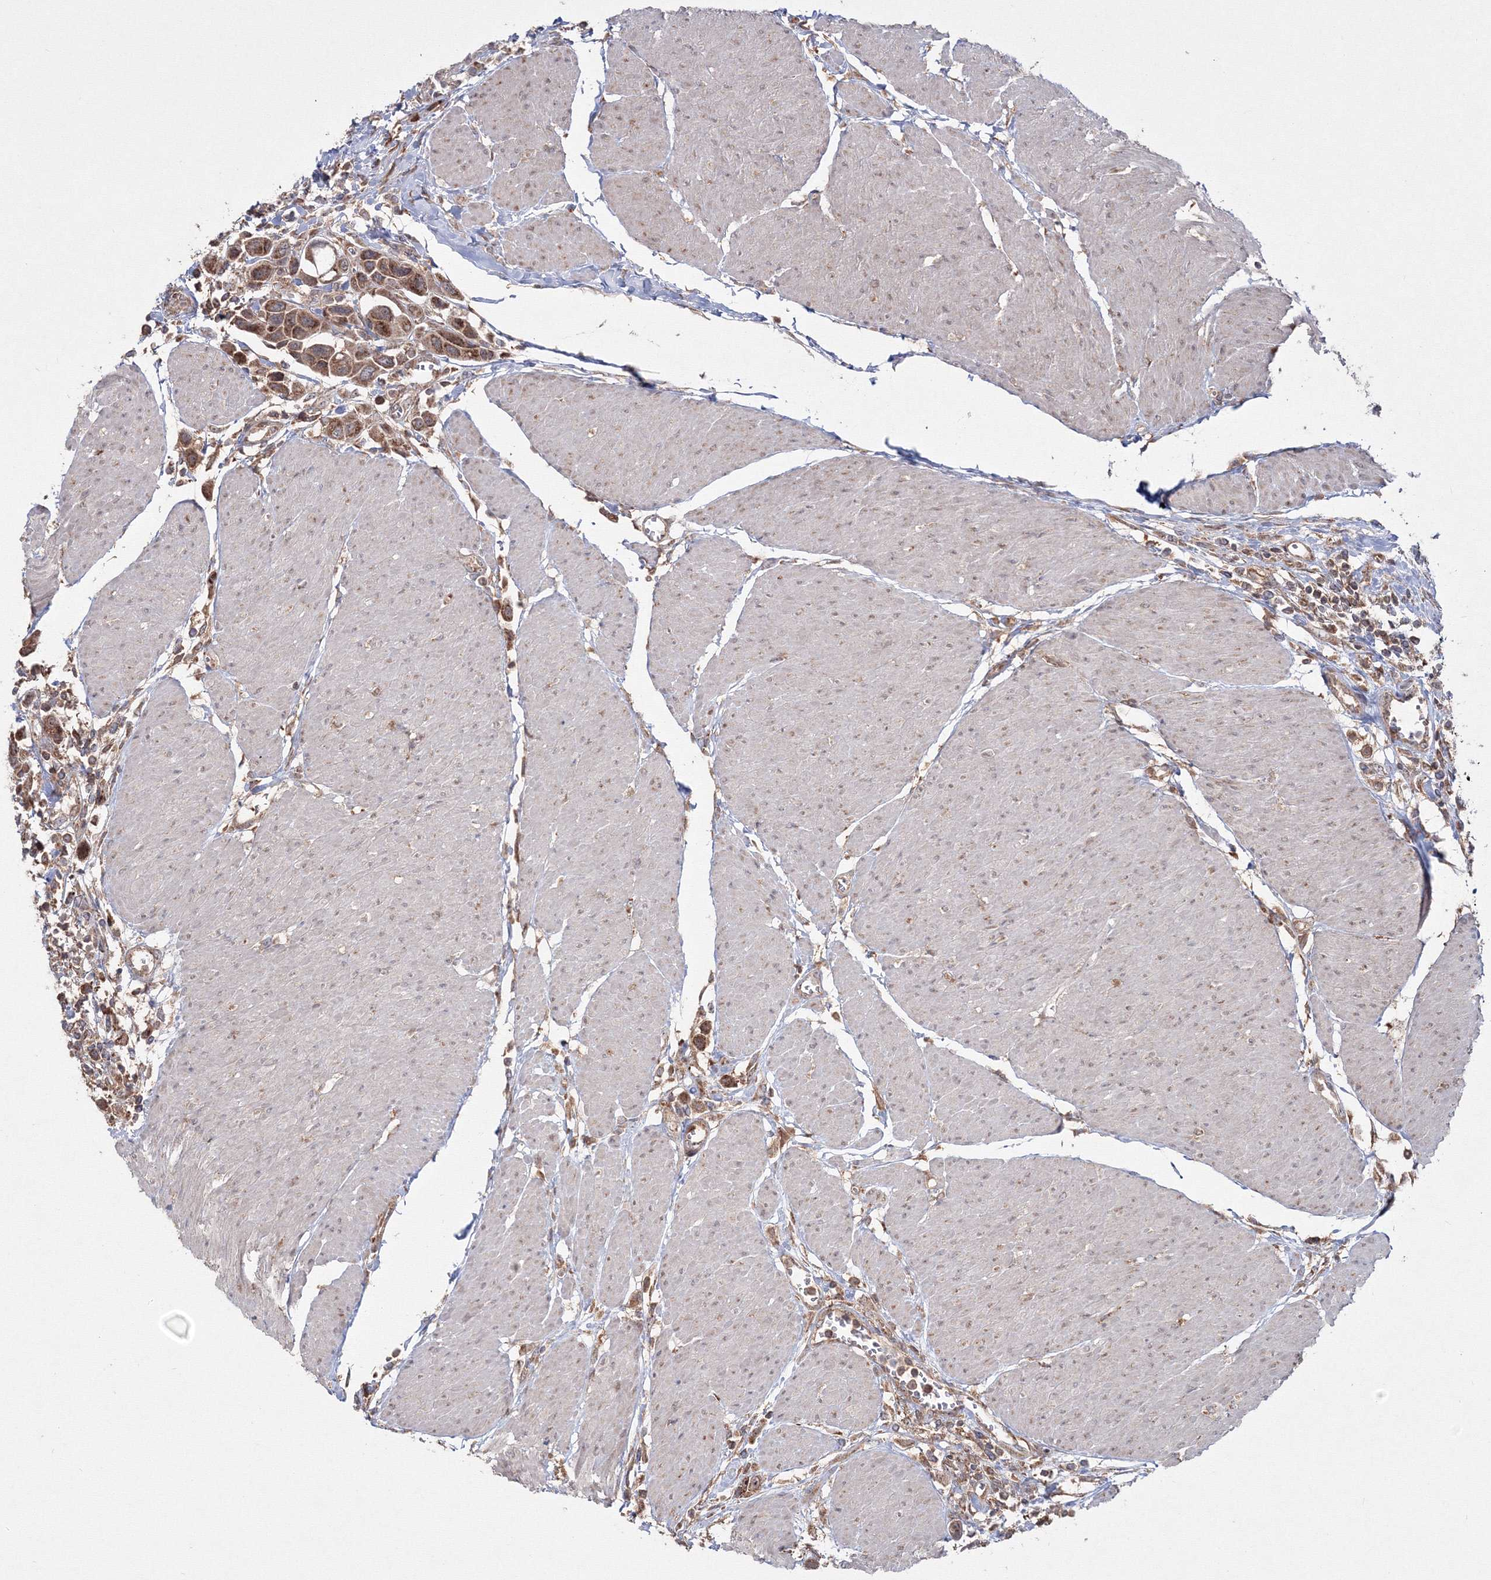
{"staining": {"intensity": "strong", "quantity": ">75%", "location": "cytoplasmic/membranous"}, "tissue": "urothelial cancer", "cell_type": "Tumor cells", "image_type": "cancer", "snomed": [{"axis": "morphology", "description": "Urothelial carcinoma, High grade"}, {"axis": "topography", "description": "Urinary bladder"}], "caption": "Tumor cells exhibit high levels of strong cytoplasmic/membranous expression in approximately >75% of cells in human urothelial cancer.", "gene": "PEX13", "patient": {"sex": "male", "age": 50}}